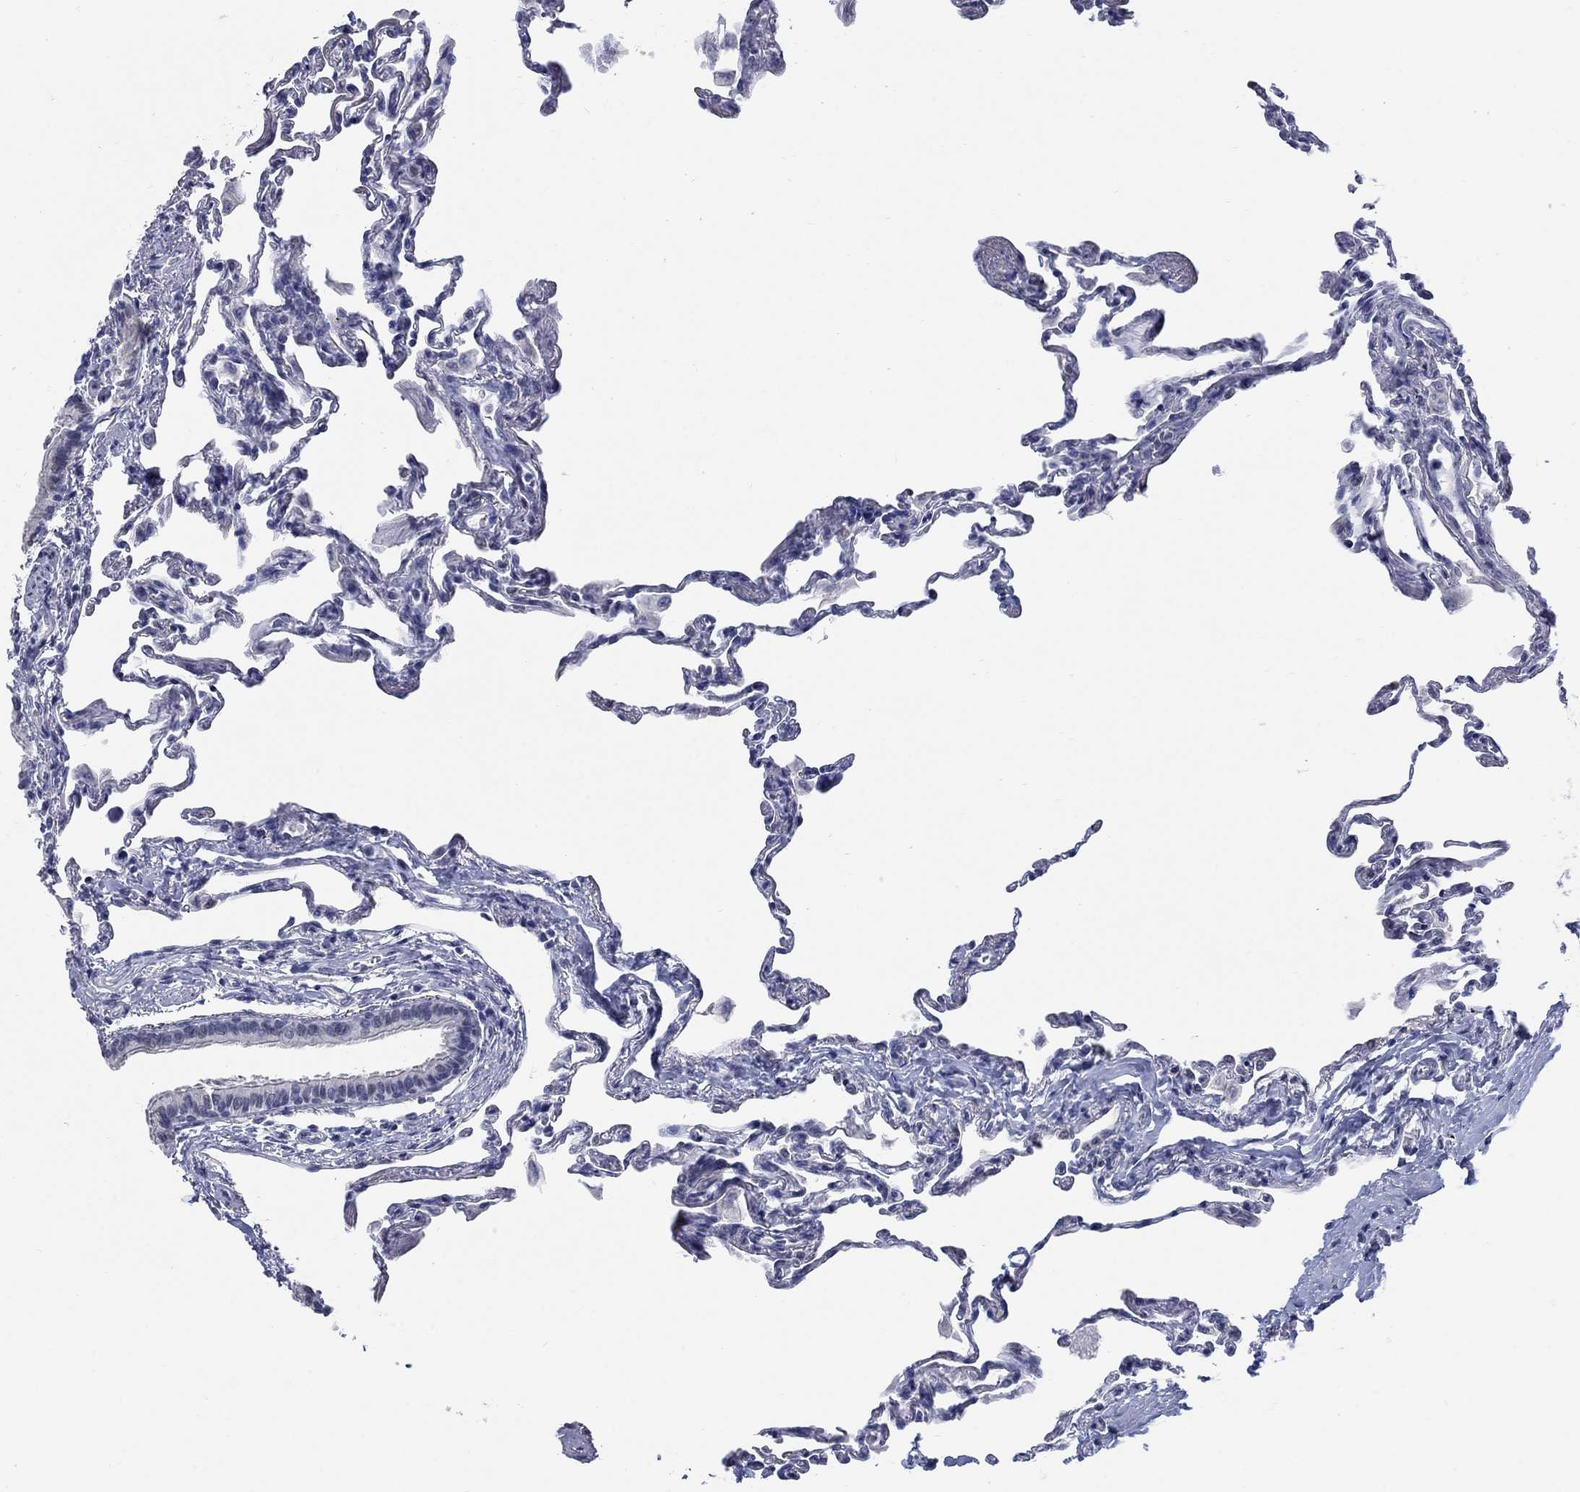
{"staining": {"intensity": "negative", "quantity": "none", "location": "none"}, "tissue": "lung", "cell_type": "Alveolar cells", "image_type": "normal", "snomed": [{"axis": "morphology", "description": "Normal tissue, NOS"}, {"axis": "topography", "description": "Lung"}], "caption": "High power microscopy histopathology image of an immunohistochemistry histopathology image of unremarkable lung, revealing no significant staining in alveolar cells.", "gene": "ATP6V1G2", "patient": {"sex": "female", "age": 57}}